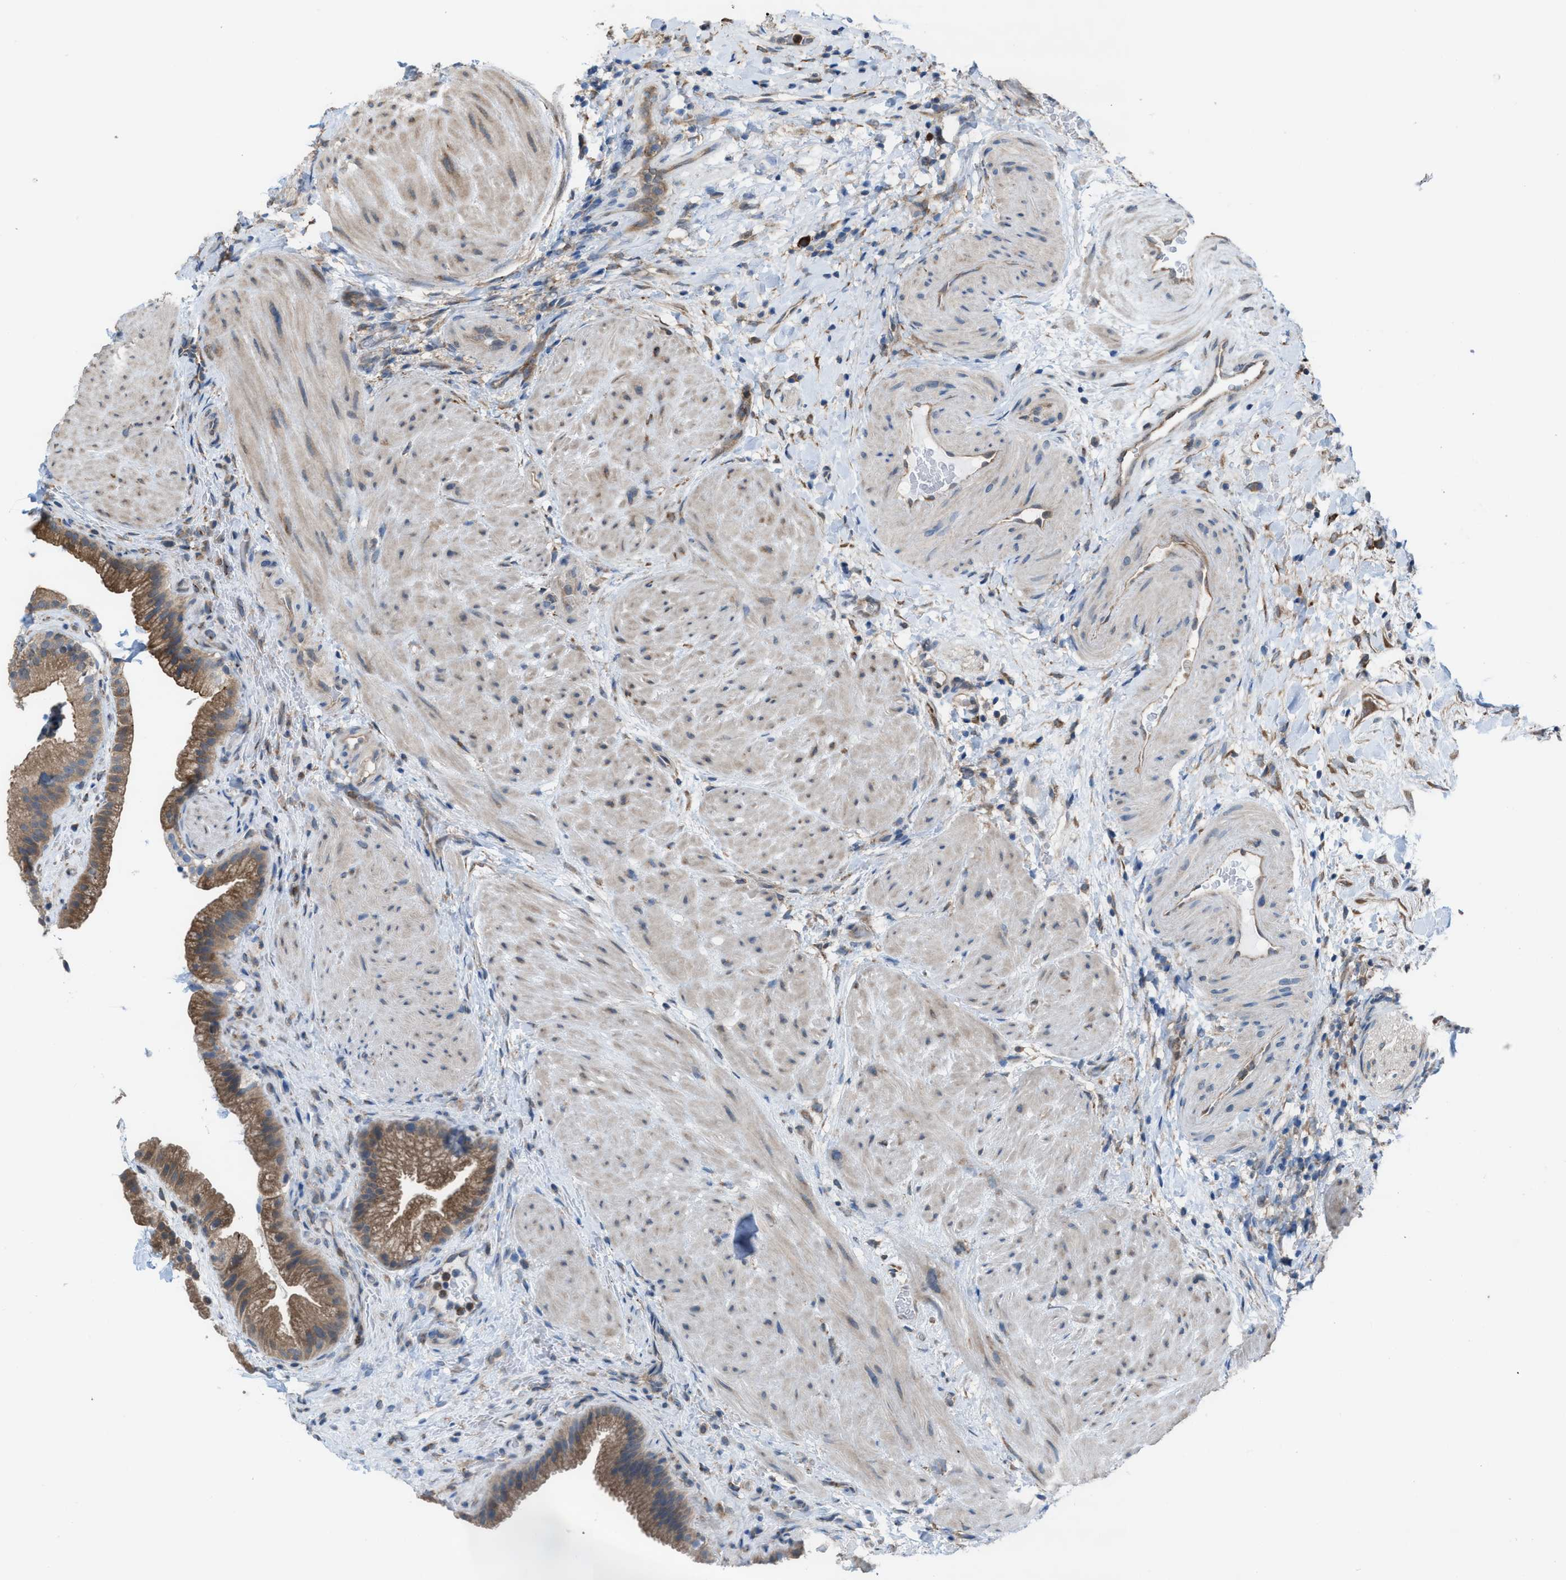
{"staining": {"intensity": "moderate", "quantity": ">75%", "location": "cytoplasmic/membranous"}, "tissue": "gallbladder", "cell_type": "Glandular cells", "image_type": "normal", "snomed": [{"axis": "morphology", "description": "Normal tissue, NOS"}, {"axis": "topography", "description": "Gallbladder"}], "caption": "A micrograph of human gallbladder stained for a protein shows moderate cytoplasmic/membranous brown staining in glandular cells. (DAB IHC with brightfield microscopy, high magnification).", "gene": "PLAA", "patient": {"sex": "male", "age": 49}}